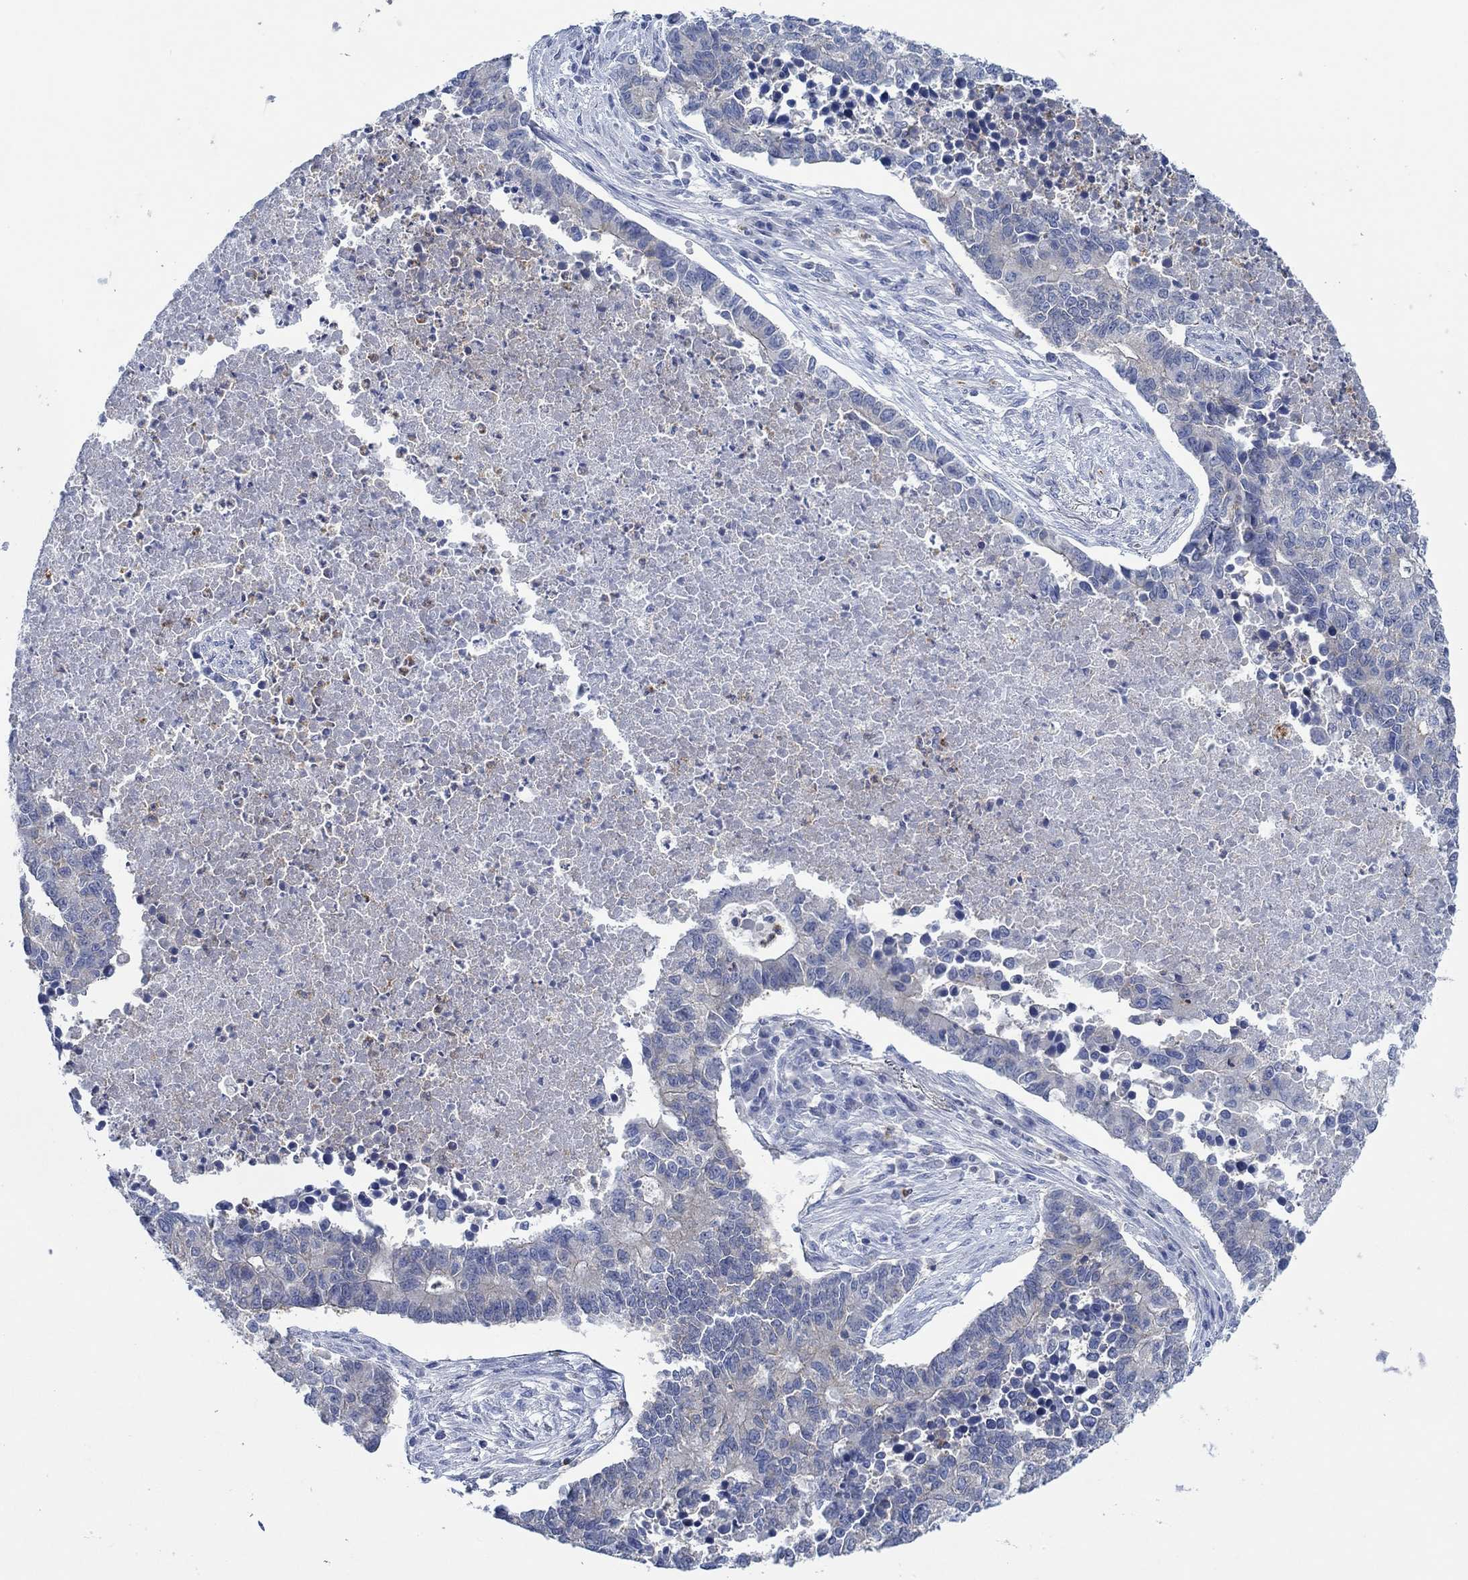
{"staining": {"intensity": "weak", "quantity": "<25%", "location": "cytoplasmic/membranous"}, "tissue": "lung cancer", "cell_type": "Tumor cells", "image_type": "cancer", "snomed": [{"axis": "morphology", "description": "Adenocarcinoma, NOS"}, {"axis": "topography", "description": "Lung"}], "caption": "Protein analysis of lung adenocarcinoma reveals no significant positivity in tumor cells. (DAB (3,3'-diaminobenzidine) immunohistochemistry (IHC), high magnification).", "gene": "ZNF671", "patient": {"sex": "male", "age": 57}}